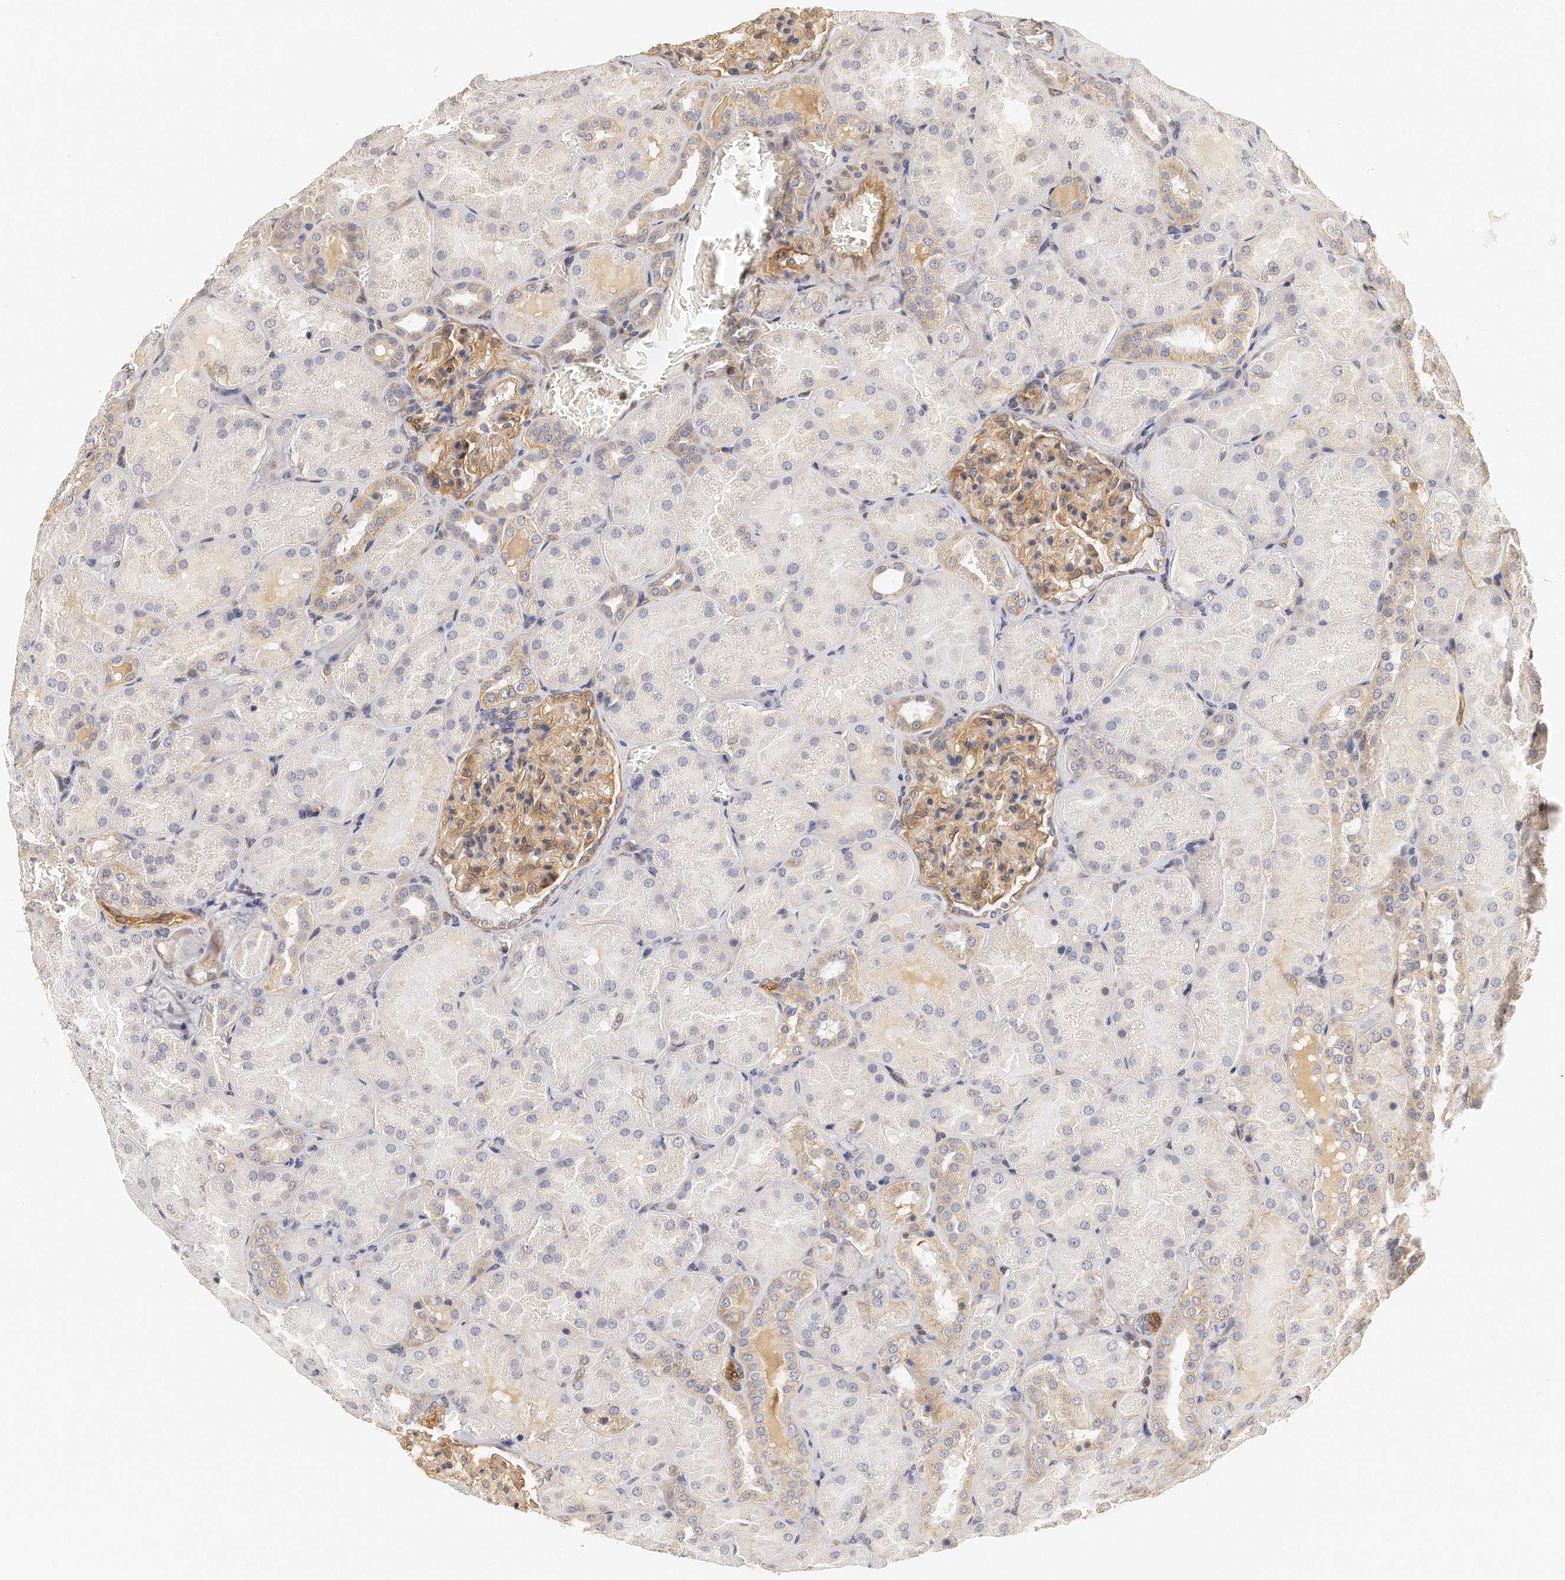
{"staining": {"intensity": "moderate", "quantity": ">75%", "location": "cytoplasmic/membranous"}, "tissue": "kidney", "cell_type": "Cells in glomeruli", "image_type": "normal", "snomed": [{"axis": "morphology", "description": "Normal tissue, NOS"}, {"axis": "topography", "description": "Kidney"}], "caption": "High-magnification brightfield microscopy of normal kidney stained with DAB (brown) and counterstained with hematoxylin (blue). cells in glomeruli exhibit moderate cytoplasmic/membranous expression is identified in approximately>75% of cells. The staining was performed using DAB (3,3'-diaminobenzidine), with brown indicating positive protein expression. Nuclei are stained blue with hematoxylin.", "gene": "CHST7", "patient": {"sex": "male", "age": 28}}